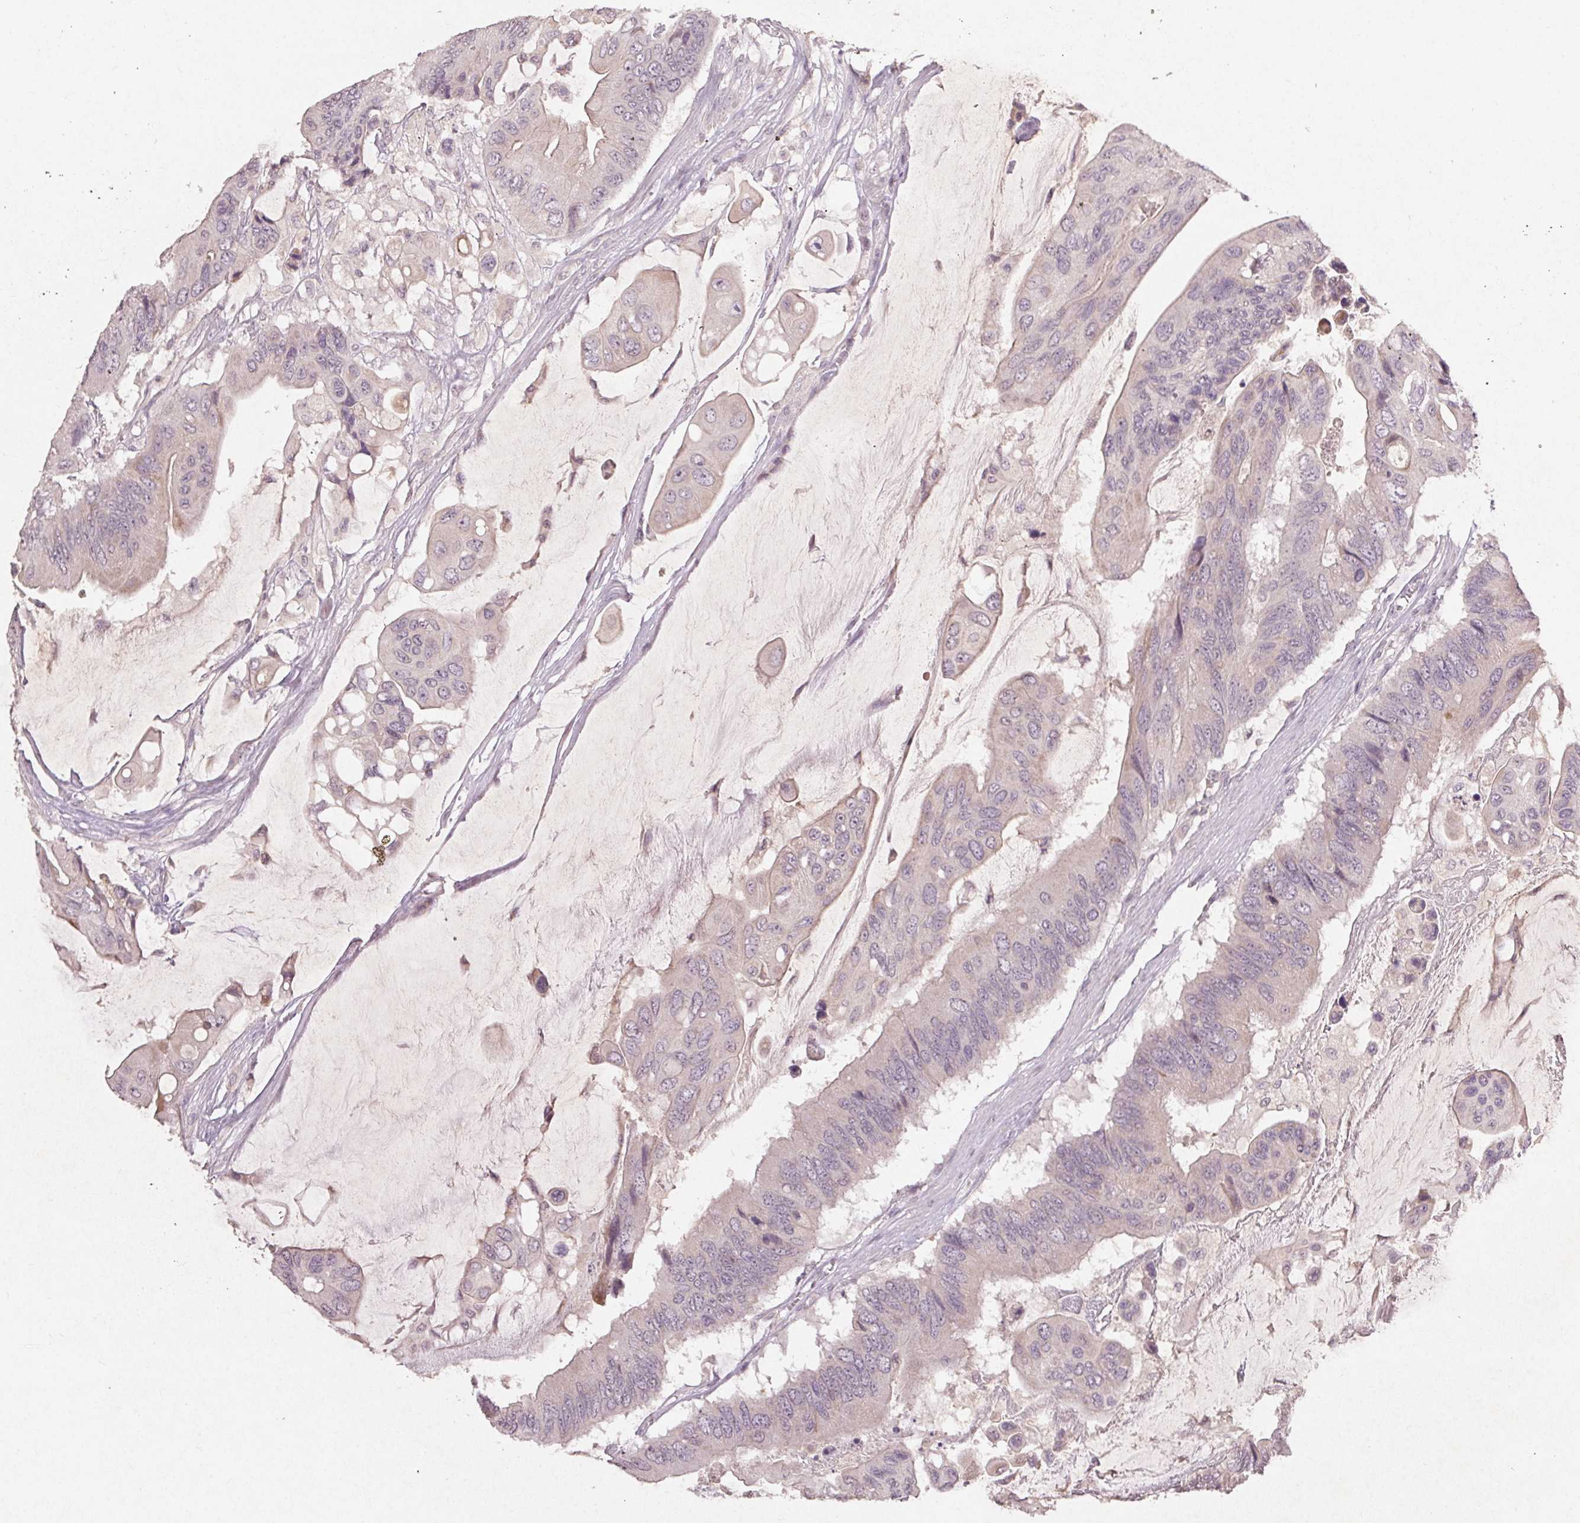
{"staining": {"intensity": "negative", "quantity": "none", "location": "none"}, "tissue": "colorectal cancer", "cell_type": "Tumor cells", "image_type": "cancer", "snomed": [{"axis": "morphology", "description": "Adenocarcinoma, NOS"}, {"axis": "topography", "description": "Rectum"}], "caption": "A photomicrograph of human colorectal adenocarcinoma is negative for staining in tumor cells.", "gene": "KLRC3", "patient": {"sex": "male", "age": 63}}